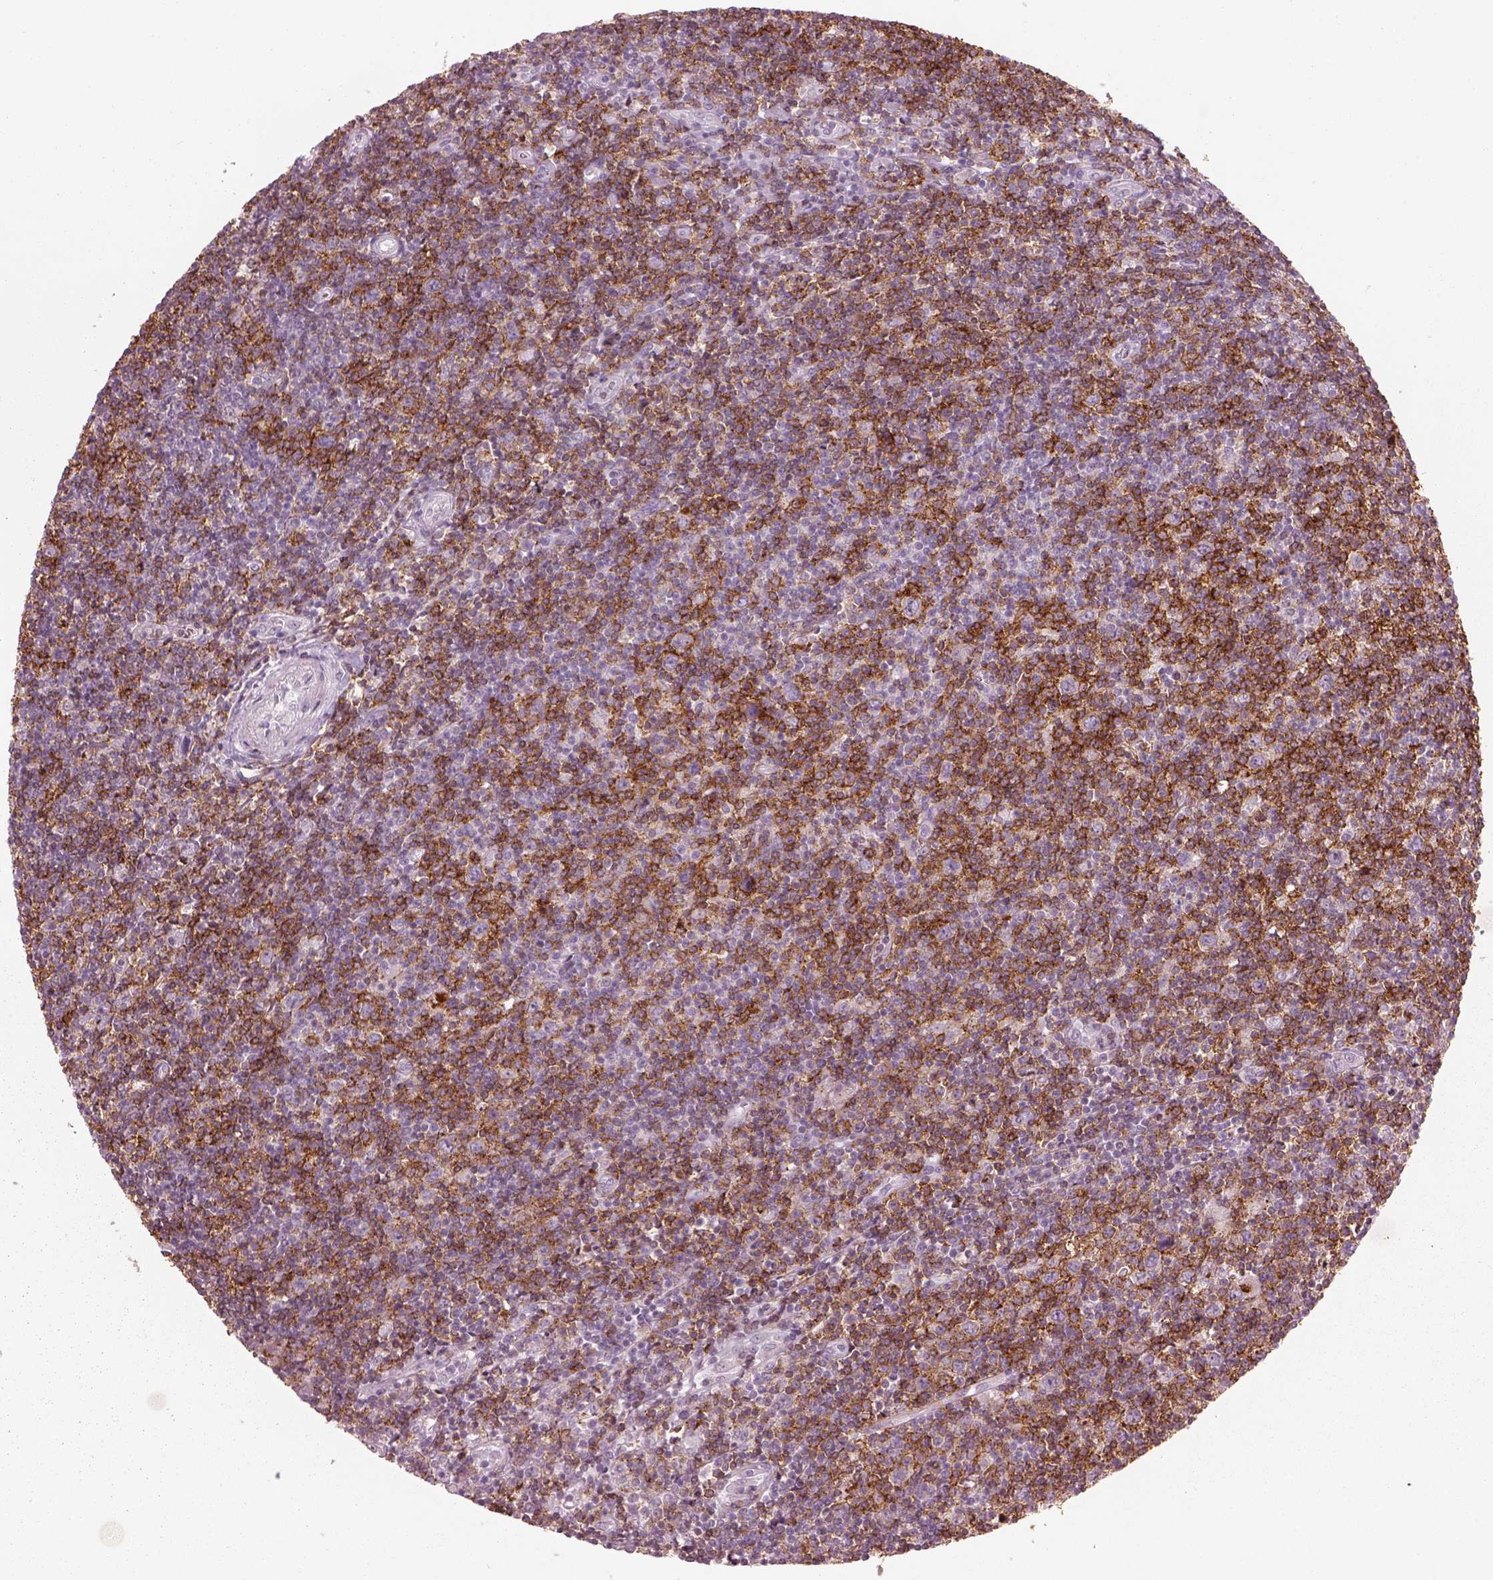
{"staining": {"intensity": "negative", "quantity": "none", "location": "none"}, "tissue": "lymphoma", "cell_type": "Tumor cells", "image_type": "cancer", "snomed": [{"axis": "morphology", "description": "Hodgkin's disease, NOS"}, {"axis": "topography", "description": "Lymph node"}], "caption": "Hodgkin's disease was stained to show a protein in brown. There is no significant expression in tumor cells. Brightfield microscopy of immunohistochemistry stained with DAB (brown) and hematoxylin (blue), captured at high magnification.", "gene": "PDCD1", "patient": {"sex": "male", "age": 40}}